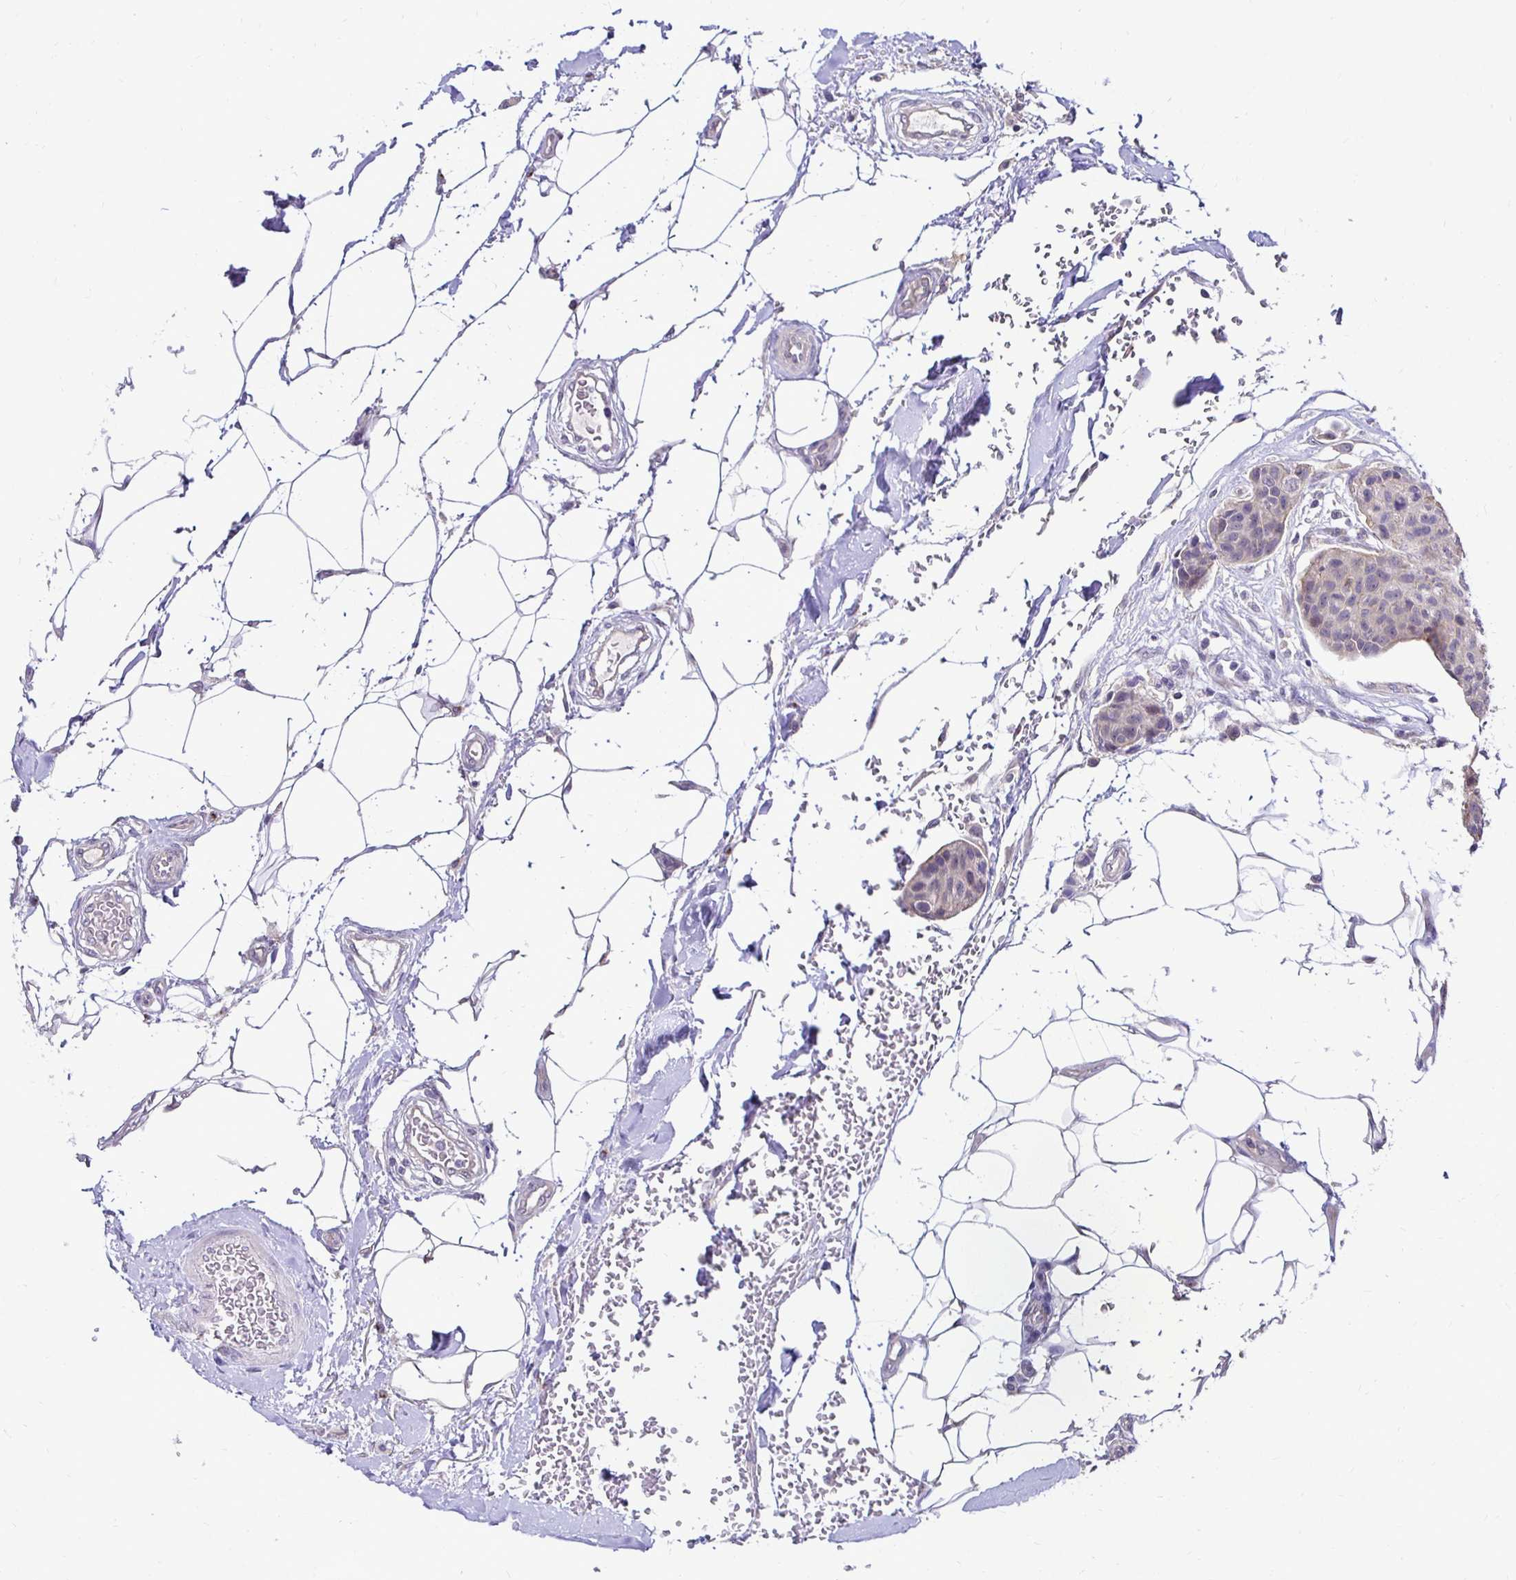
{"staining": {"intensity": "negative", "quantity": "none", "location": "none"}, "tissue": "breast cancer", "cell_type": "Tumor cells", "image_type": "cancer", "snomed": [{"axis": "morphology", "description": "Duct carcinoma"}, {"axis": "topography", "description": "Breast"}, {"axis": "topography", "description": "Lymph node"}], "caption": "Human breast cancer (invasive ductal carcinoma) stained for a protein using immunohistochemistry shows no expression in tumor cells.", "gene": "SLC9A1", "patient": {"sex": "female", "age": 80}}